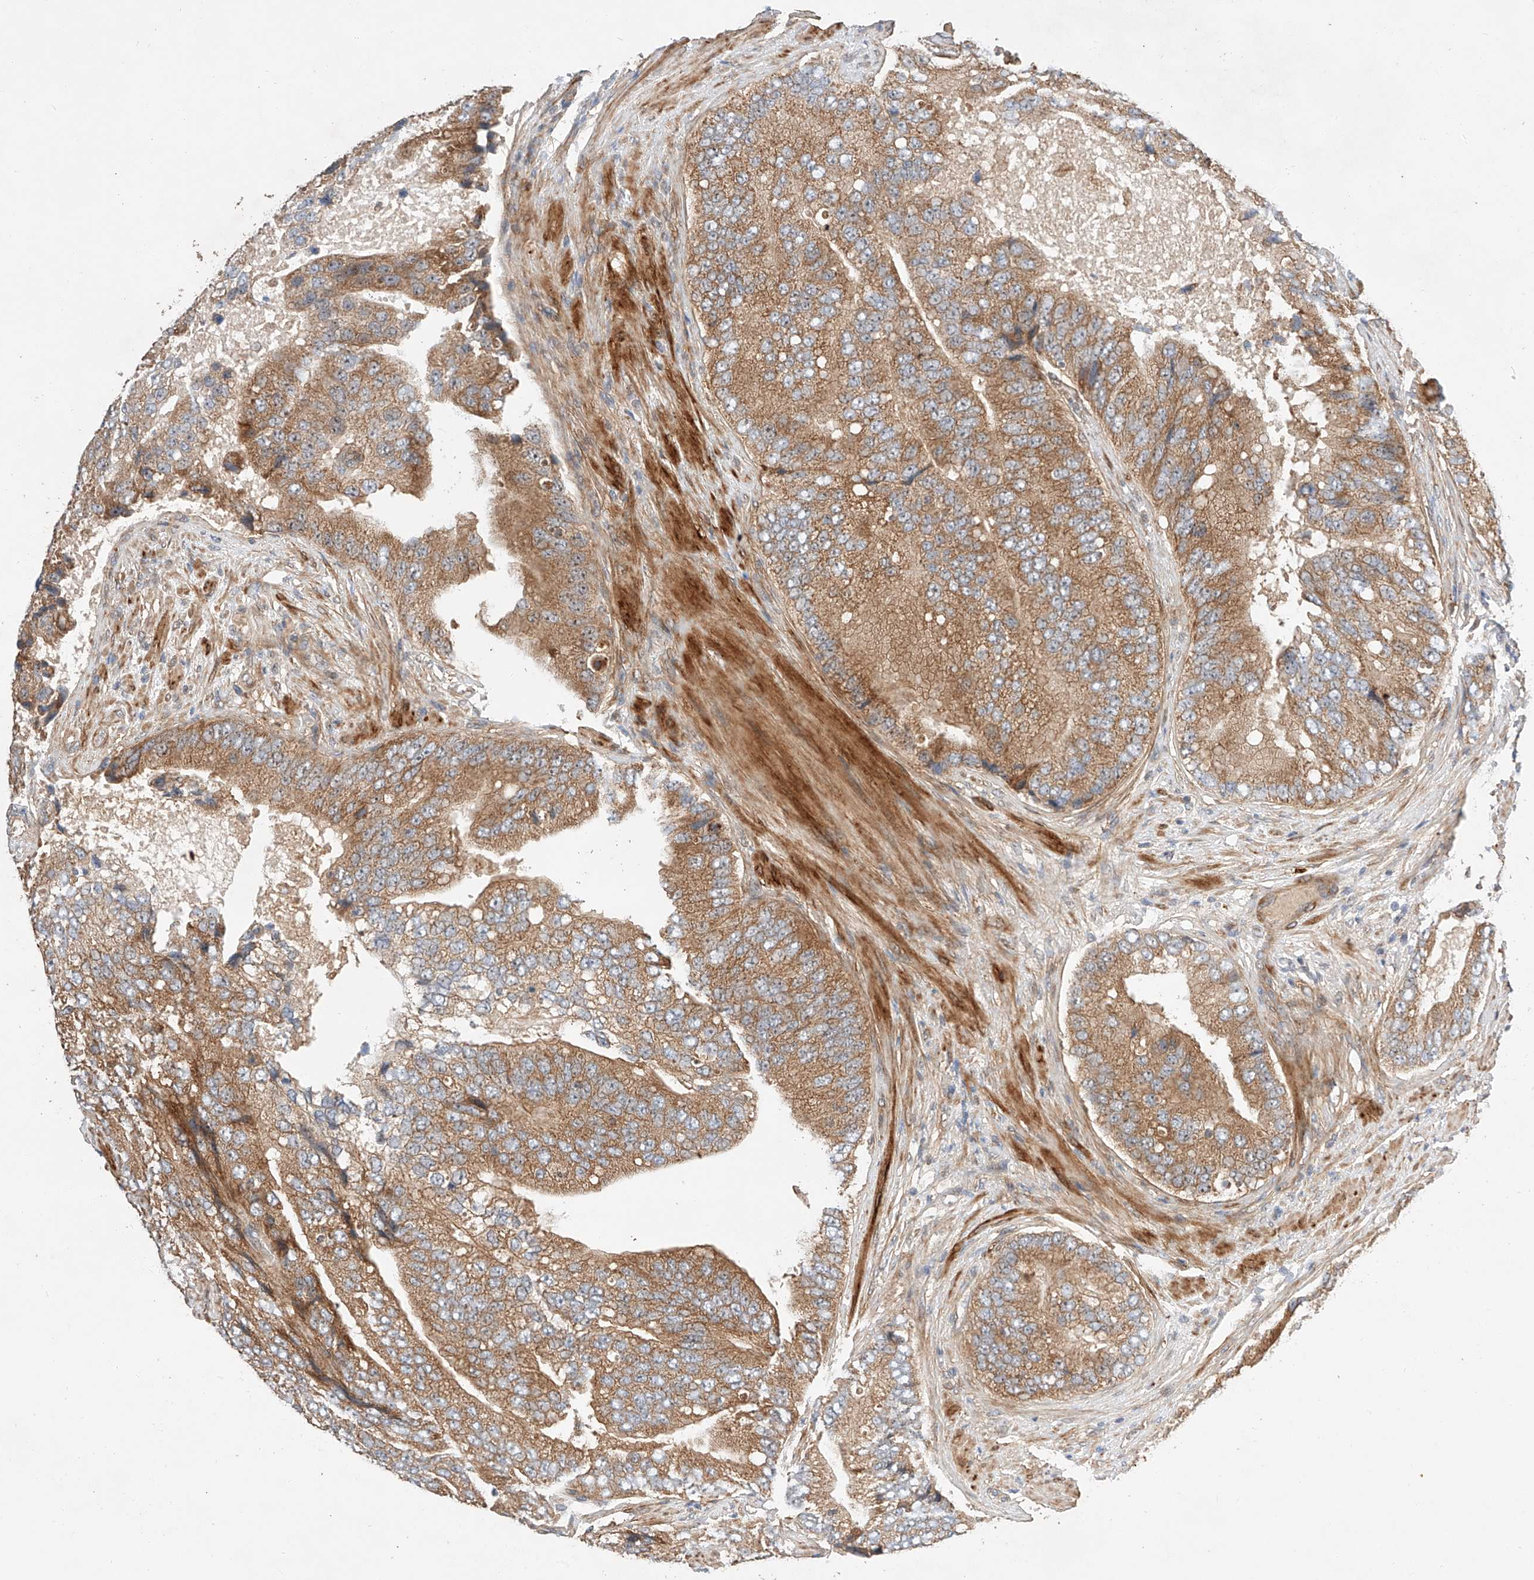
{"staining": {"intensity": "moderate", "quantity": ">75%", "location": "cytoplasmic/membranous"}, "tissue": "prostate cancer", "cell_type": "Tumor cells", "image_type": "cancer", "snomed": [{"axis": "morphology", "description": "Adenocarcinoma, High grade"}, {"axis": "topography", "description": "Prostate"}], "caption": "Human prostate cancer (adenocarcinoma (high-grade)) stained with a brown dye exhibits moderate cytoplasmic/membranous positive staining in about >75% of tumor cells.", "gene": "RAB23", "patient": {"sex": "male", "age": 70}}